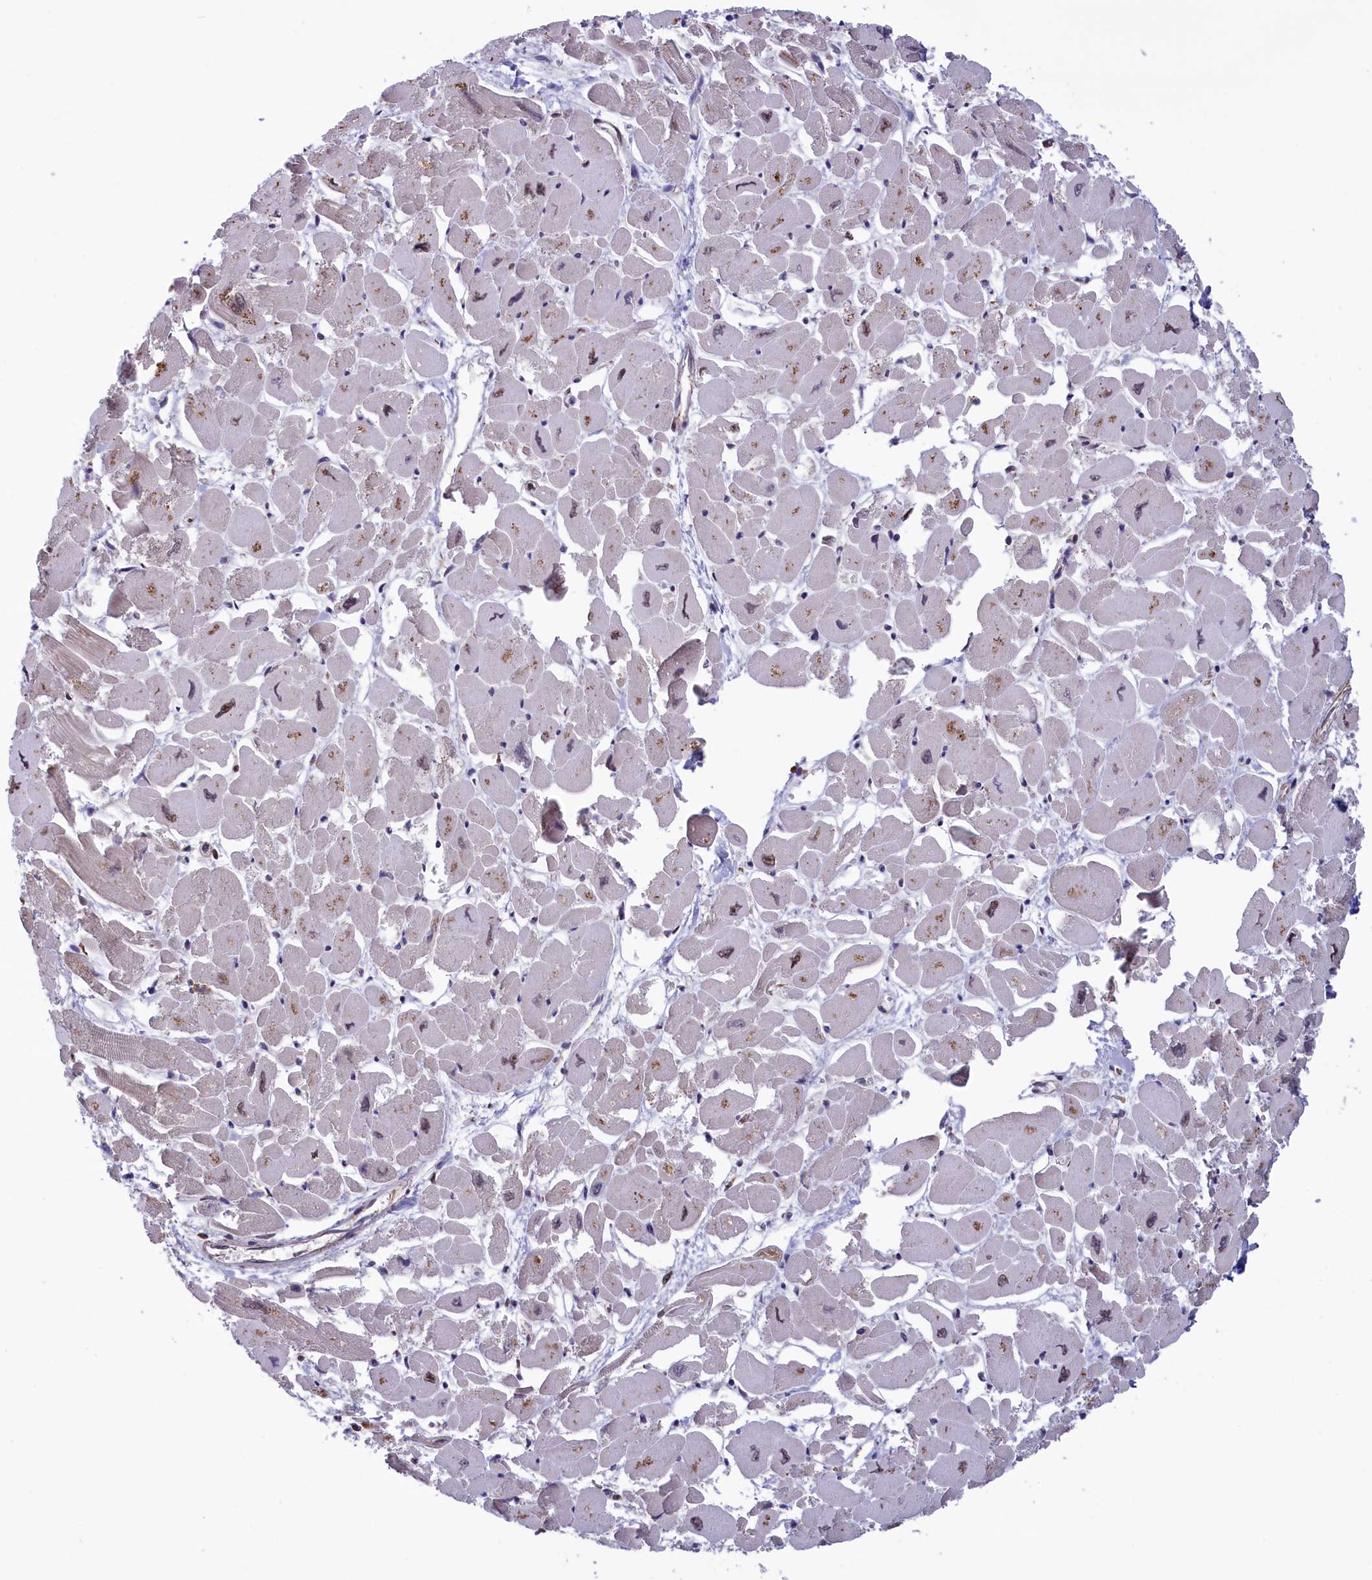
{"staining": {"intensity": "moderate", "quantity": "<25%", "location": "cytoplasmic/membranous"}, "tissue": "heart muscle", "cell_type": "Cardiomyocytes", "image_type": "normal", "snomed": [{"axis": "morphology", "description": "Normal tissue, NOS"}, {"axis": "topography", "description": "Heart"}], "caption": "Protein staining of unremarkable heart muscle demonstrates moderate cytoplasmic/membranous expression in about <25% of cardiomyocytes. The staining was performed using DAB (3,3'-diaminobenzidine) to visualize the protein expression in brown, while the nuclei were stained in blue with hematoxylin (Magnification: 20x).", "gene": "GATB", "patient": {"sex": "male", "age": 54}}